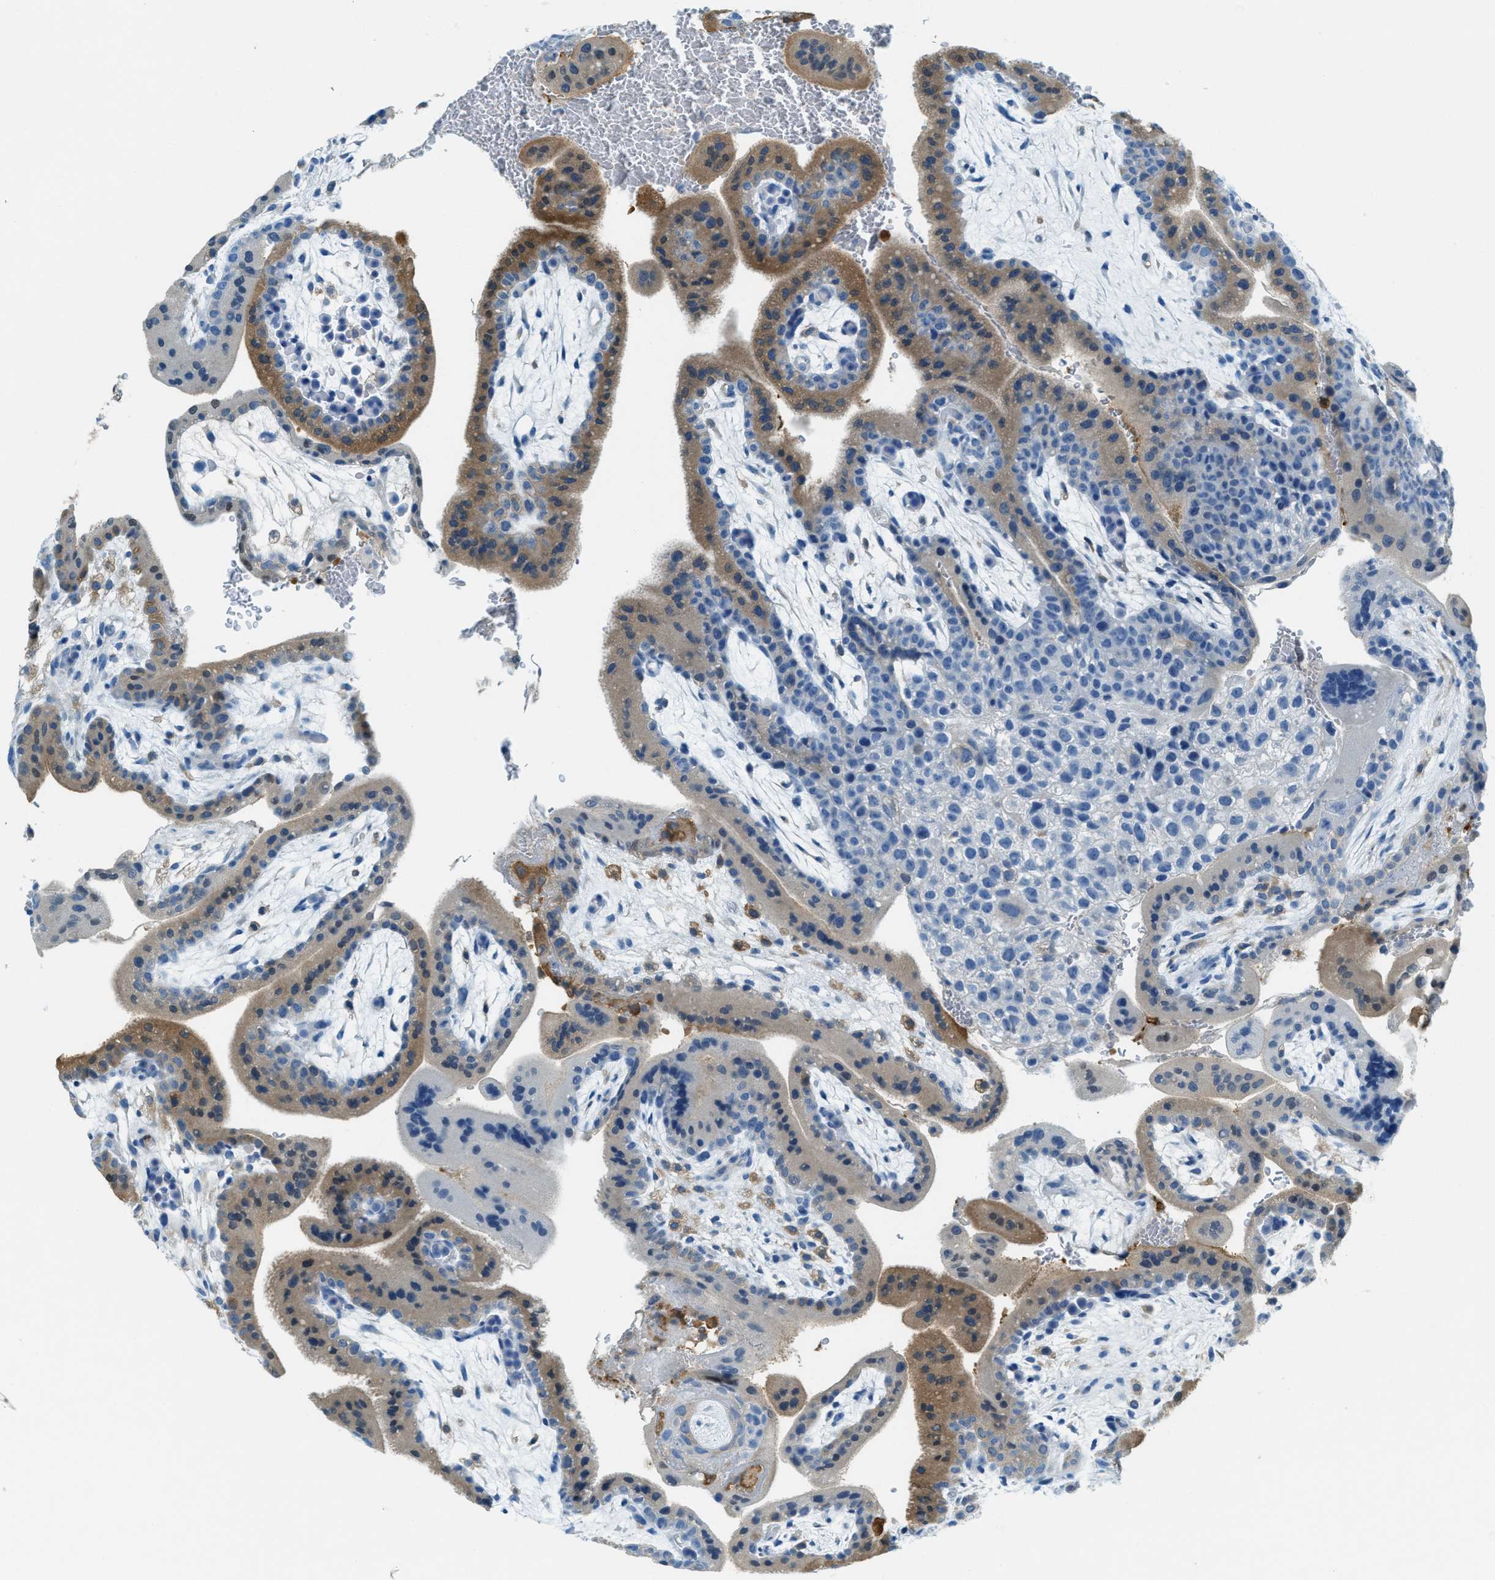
{"staining": {"intensity": "strong", "quantity": "<25%", "location": "cytoplasmic/membranous"}, "tissue": "placenta", "cell_type": "Decidual cells", "image_type": "normal", "snomed": [{"axis": "morphology", "description": "Normal tissue, NOS"}, {"axis": "topography", "description": "Placenta"}], "caption": "The photomicrograph shows staining of normal placenta, revealing strong cytoplasmic/membranous protein expression (brown color) within decidual cells. (DAB (3,3'-diaminobenzidine) IHC, brown staining for protein, blue staining for nuclei).", "gene": "MATCAP2", "patient": {"sex": "female", "age": 35}}